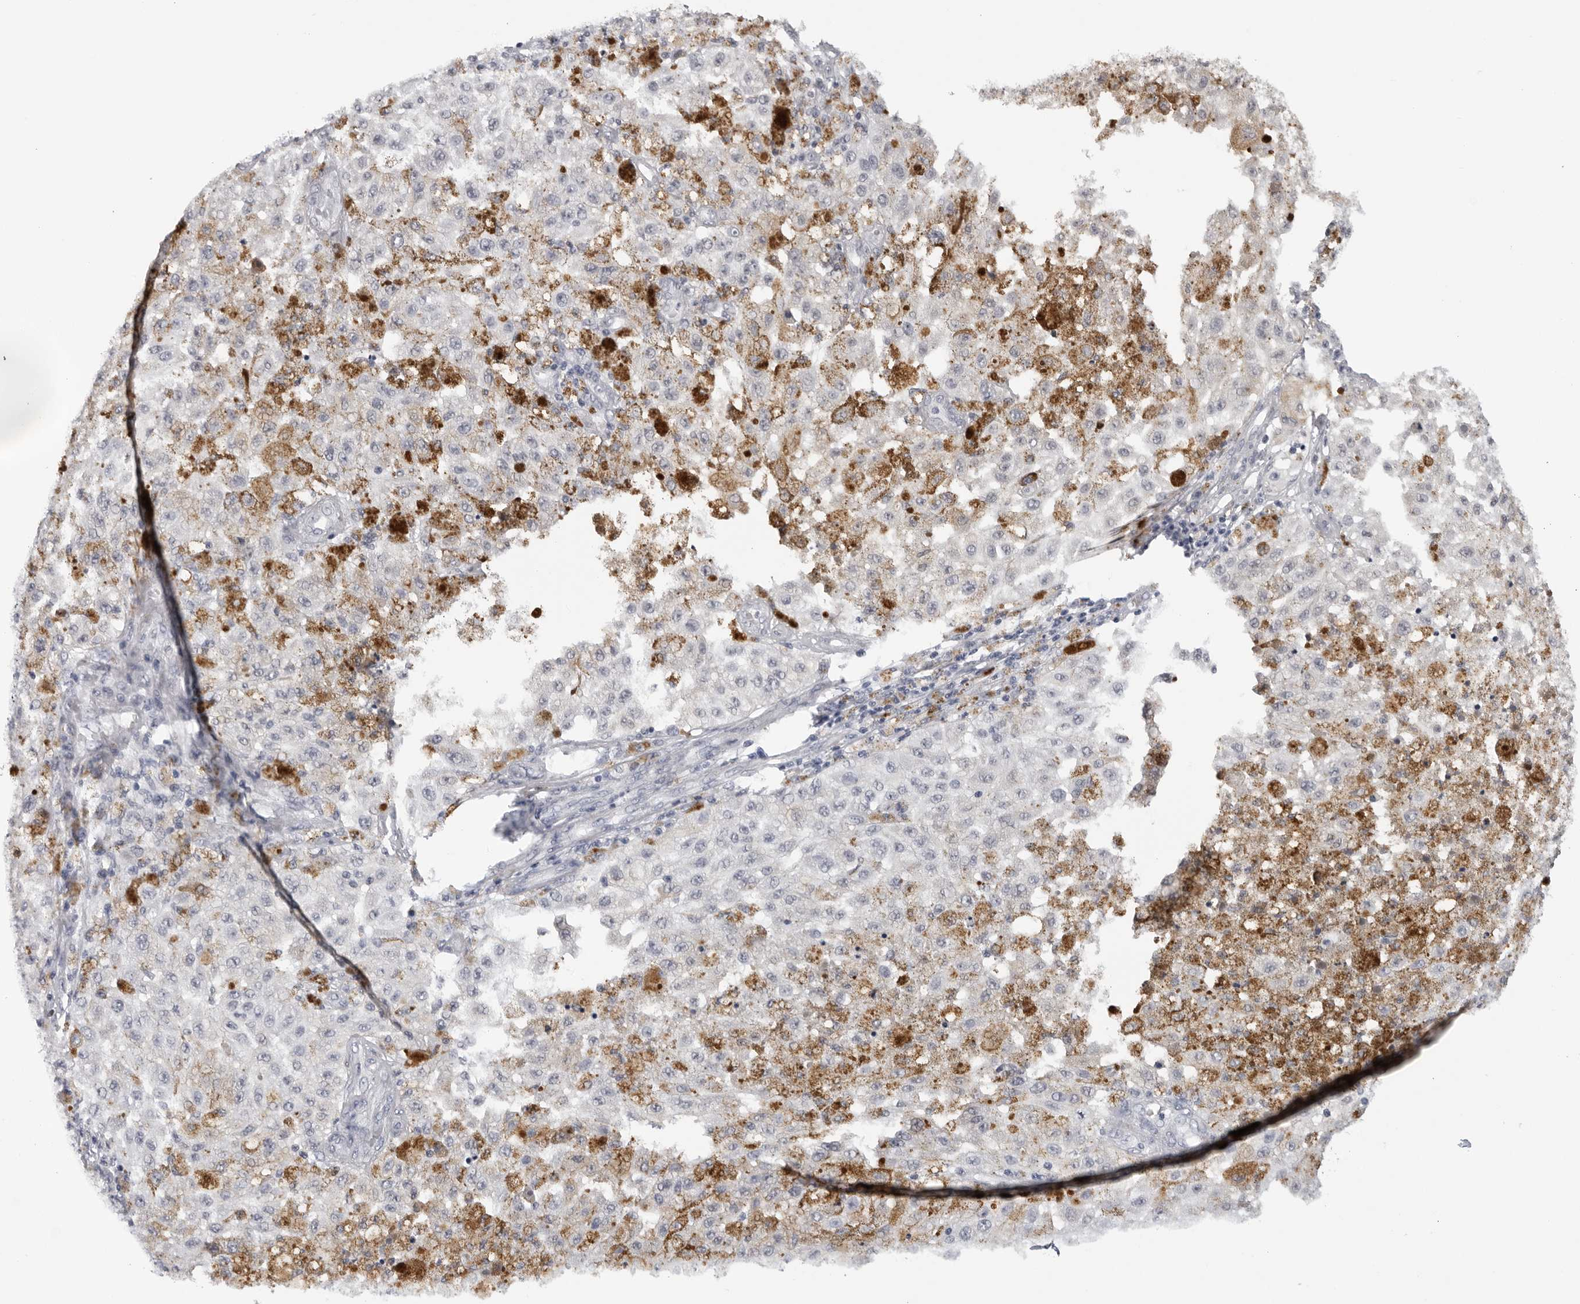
{"staining": {"intensity": "negative", "quantity": "none", "location": "none"}, "tissue": "melanoma", "cell_type": "Tumor cells", "image_type": "cancer", "snomed": [{"axis": "morphology", "description": "Malignant melanoma, NOS"}, {"axis": "topography", "description": "Skin"}], "caption": "A histopathology image of malignant melanoma stained for a protein reveals no brown staining in tumor cells. (Brightfield microscopy of DAB (3,3'-diaminobenzidine) IHC at high magnification).", "gene": "ZNF502", "patient": {"sex": "female", "age": 64}}